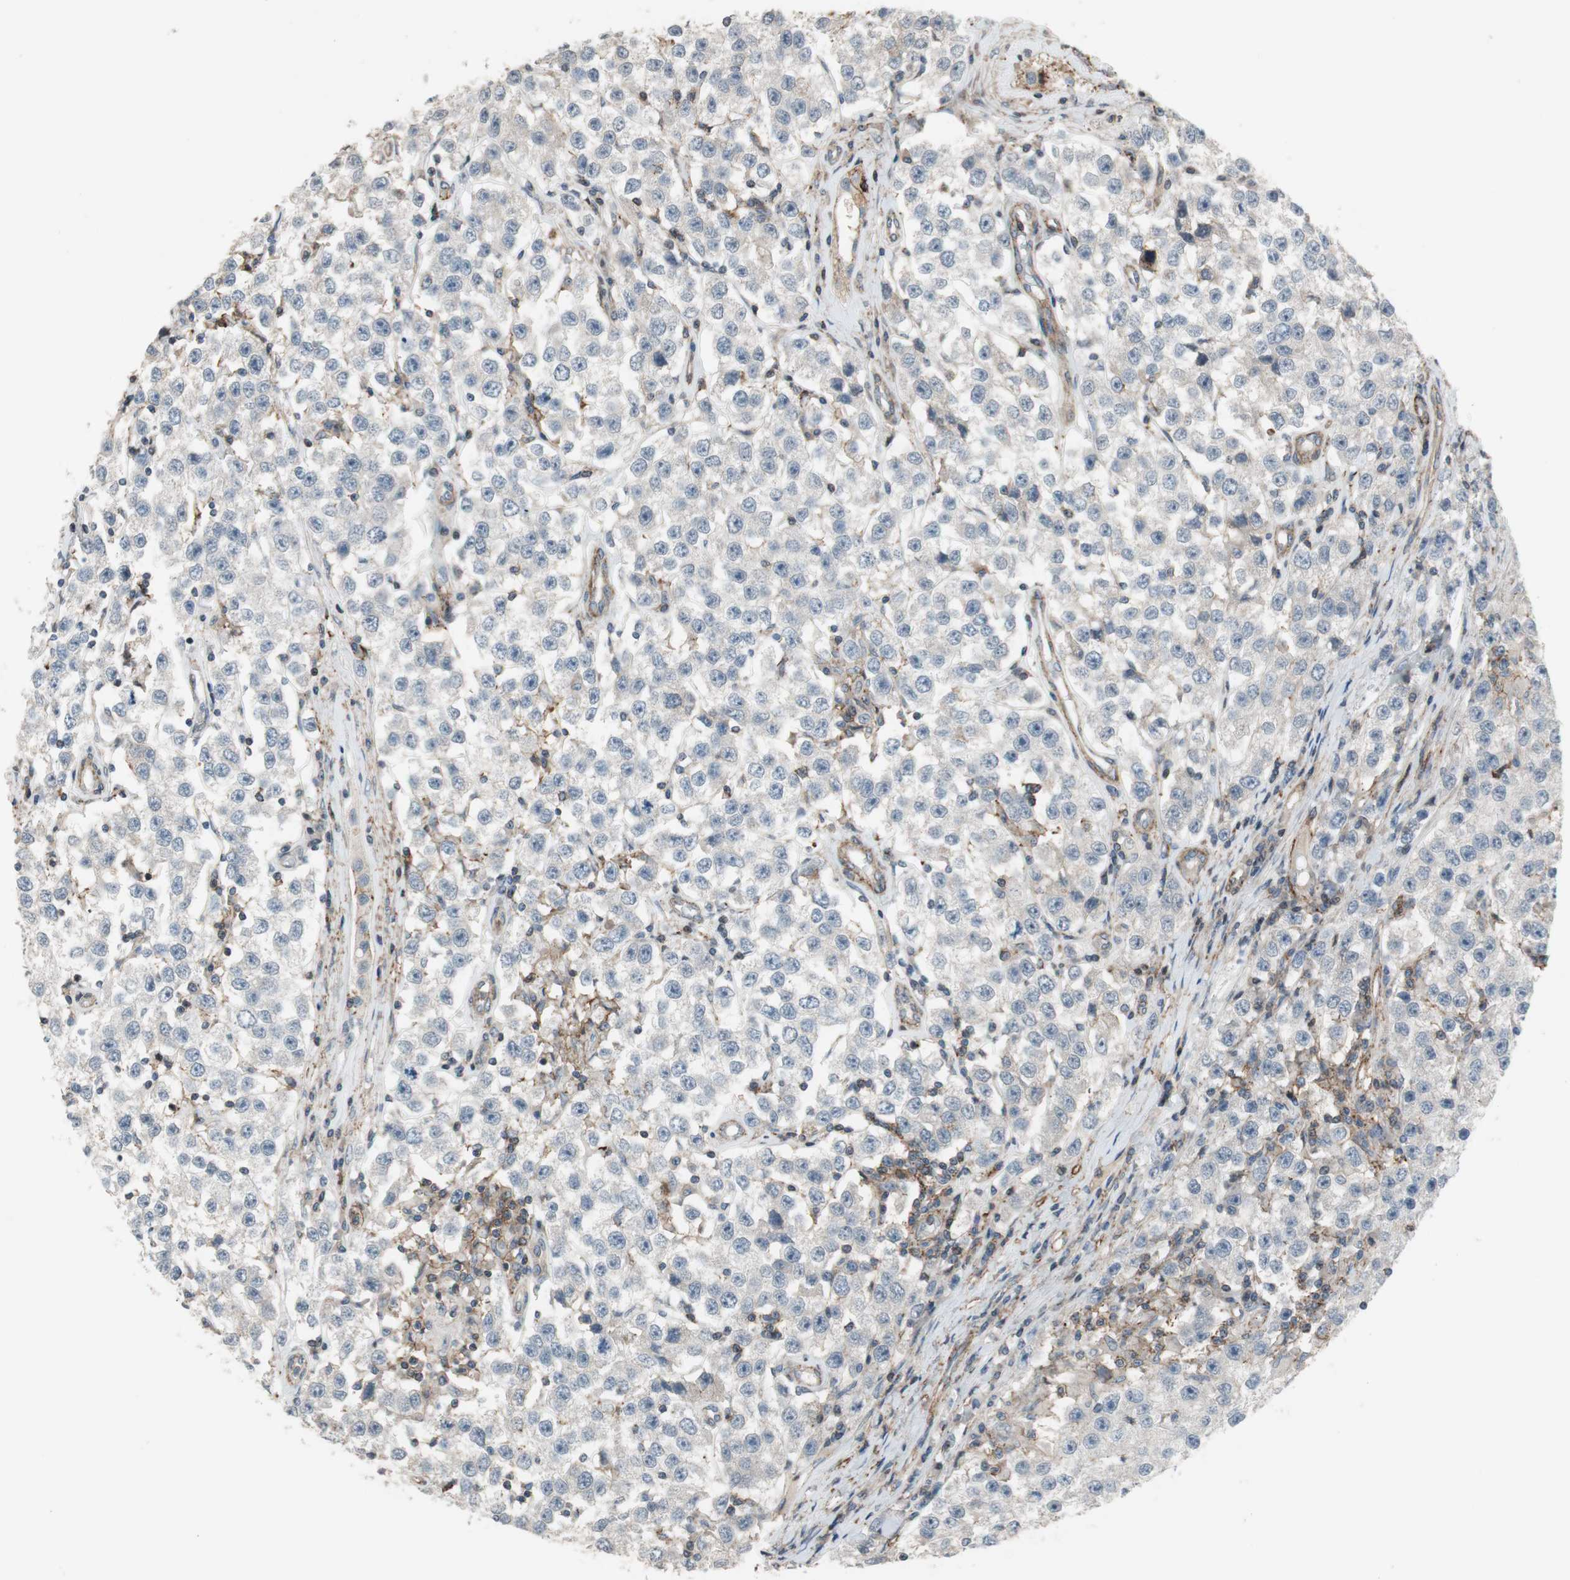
{"staining": {"intensity": "negative", "quantity": "none", "location": "none"}, "tissue": "testis cancer", "cell_type": "Tumor cells", "image_type": "cancer", "snomed": [{"axis": "morphology", "description": "Seminoma, NOS"}, {"axis": "topography", "description": "Testis"}], "caption": "Testis cancer (seminoma) stained for a protein using IHC shows no expression tumor cells.", "gene": "GRHL1", "patient": {"sex": "male", "age": 52}}